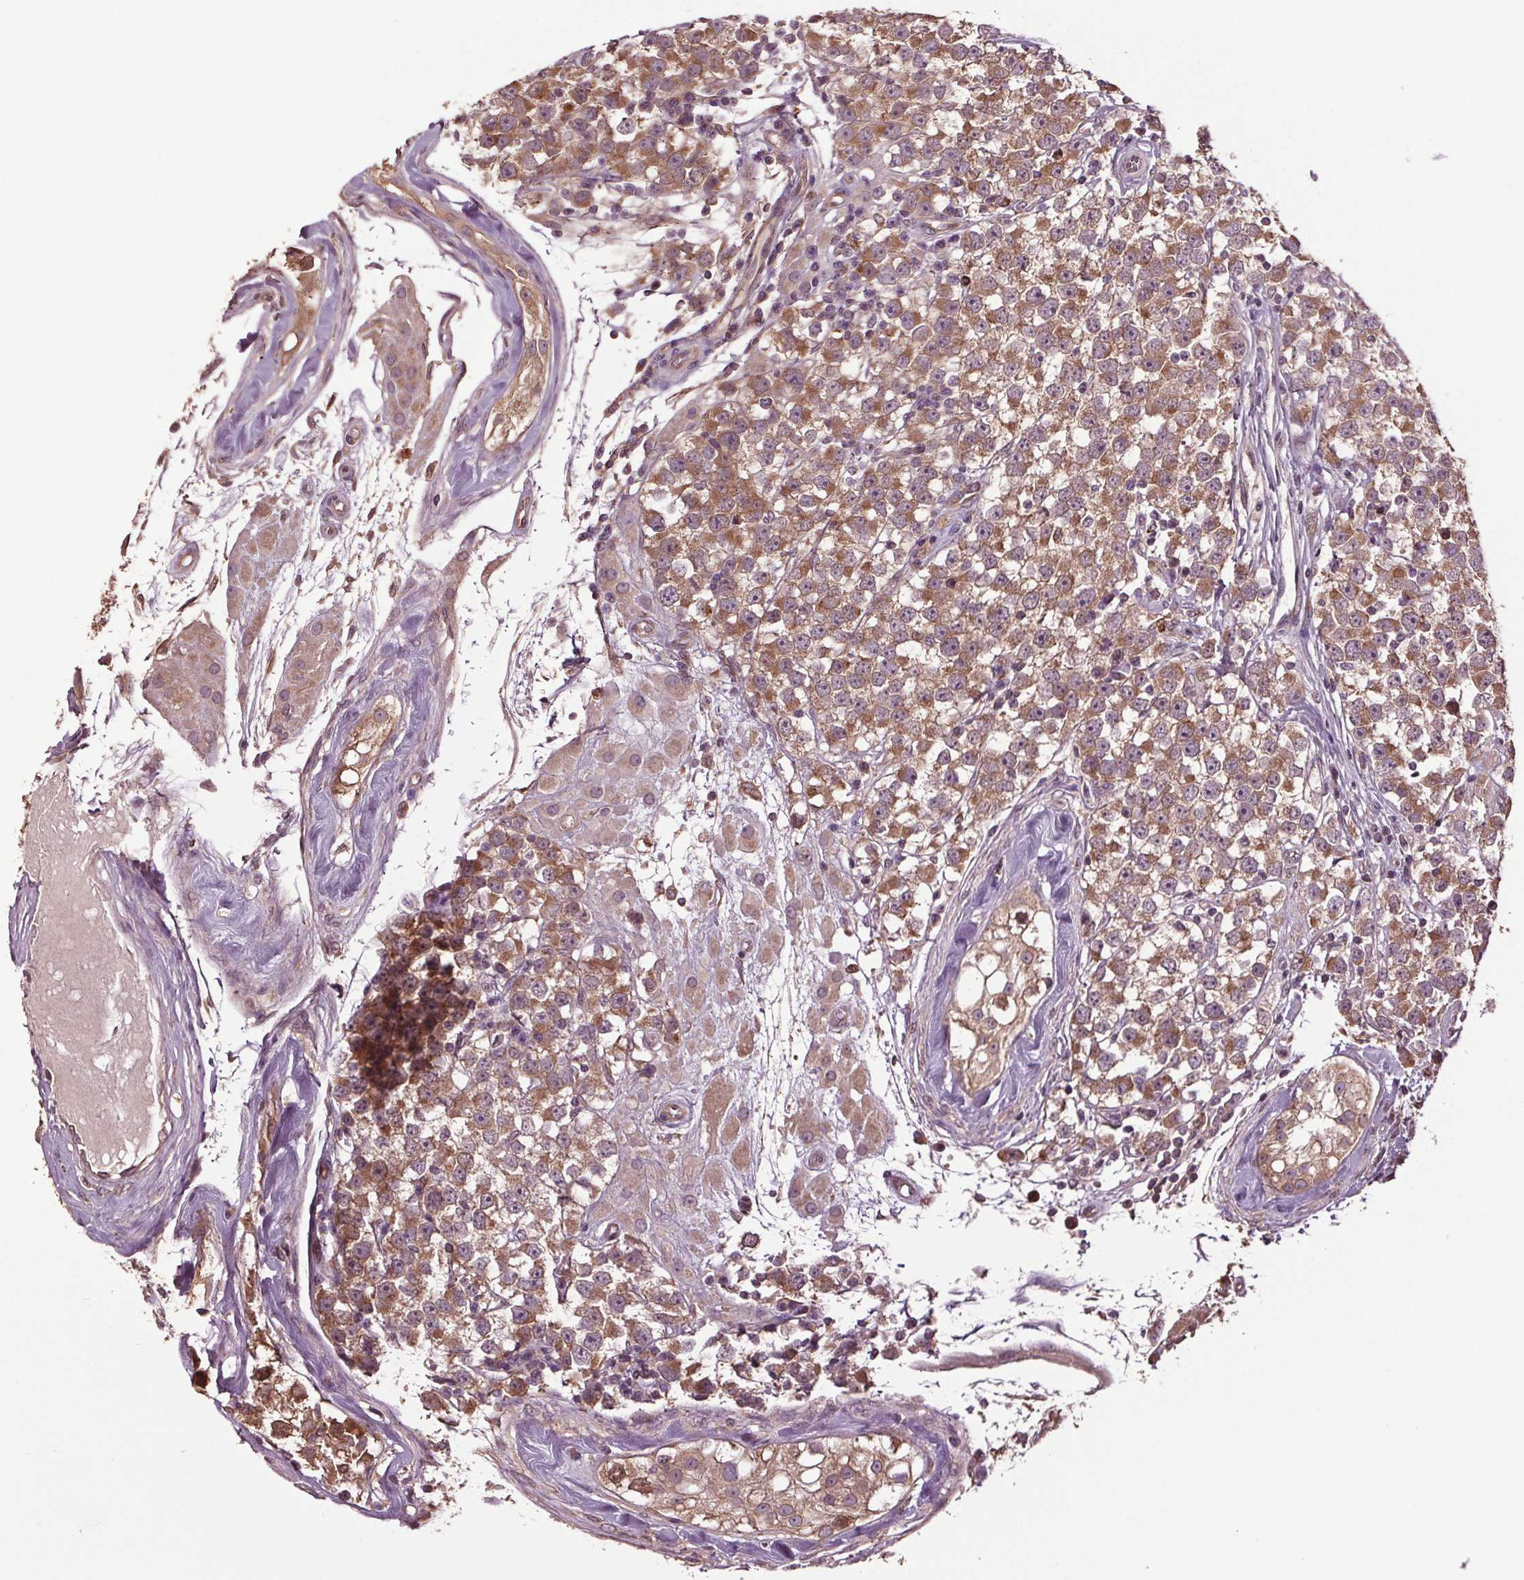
{"staining": {"intensity": "moderate", "quantity": ">75%", "location": "cytoplasmic/membranous"}, "tissue": "testis cancer", "cell_type": "Tumor cells", "image_type": "cancer", "snomed": [{"axis": "morphology", "description": "Seminoma, NOS"}, {"axis": "topography", "description": "Testis"}], "caption": "Testis seminoma stained with DAB immunohistochemistry (IHC) reveals medium levels of moderate cytoplasmic/membranous staining in approximately >75% of tumor cells.", "gene": "RNPEP", "patient": {"sex": "male", "age": 34}}